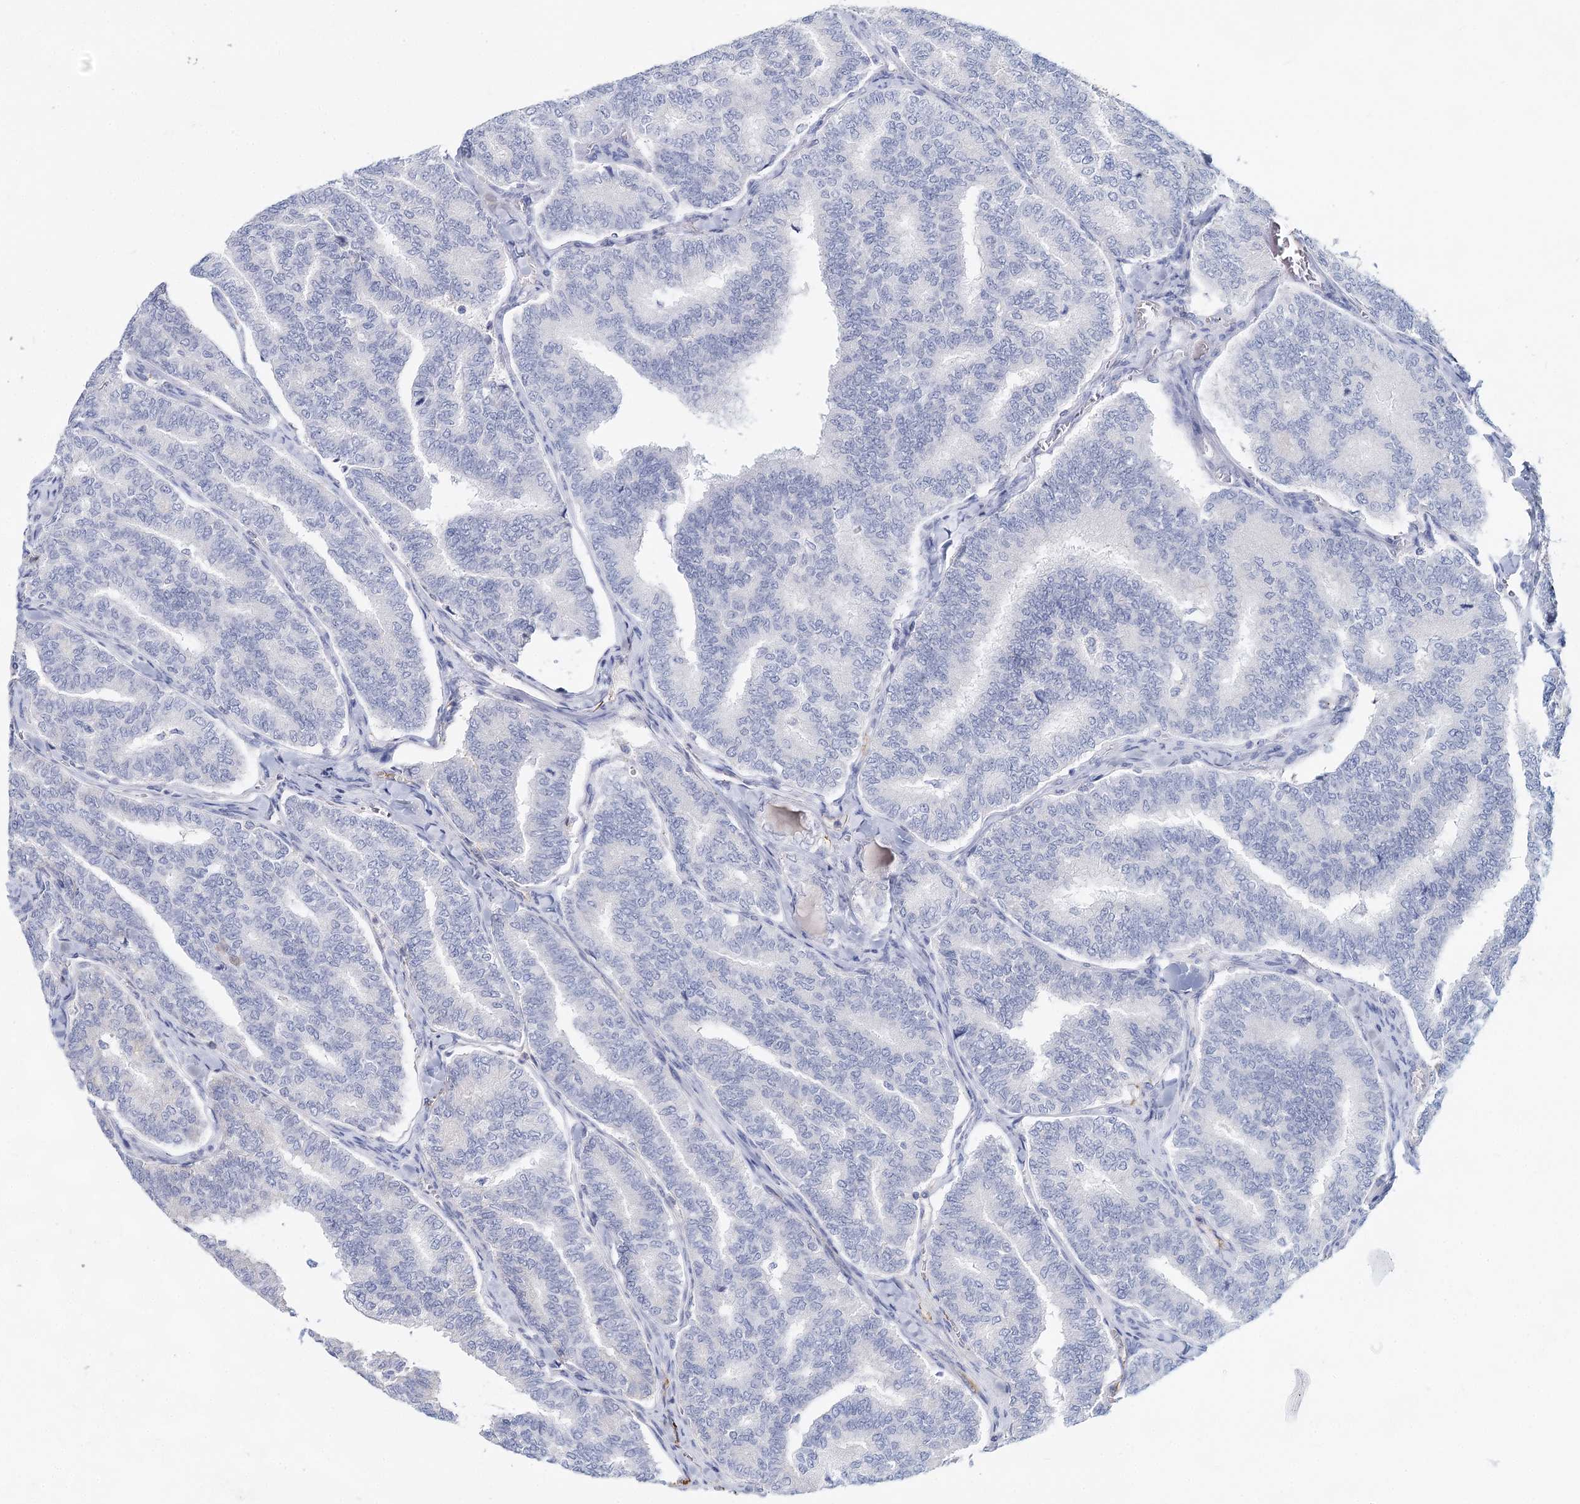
{"staining": {"intensity": "negative", "quantity": "none", "location": "none"}, "tissue": "thyroid cancer", "cell_type": "Tumor cells", "image_type": "cancer", "snomed": [{"axis": "morphology", "description": "Papillary adenocarcinoma, NOS"}, {"axis": "topography", "description": "Thyroid gland"}], "caption": "The photomicrograph displays no staining of tumor cells in thyroid cancer (papillary adenocarcinoma).", "gene": "TASOR2", "patient": {"sex": "female", "age": 35}}